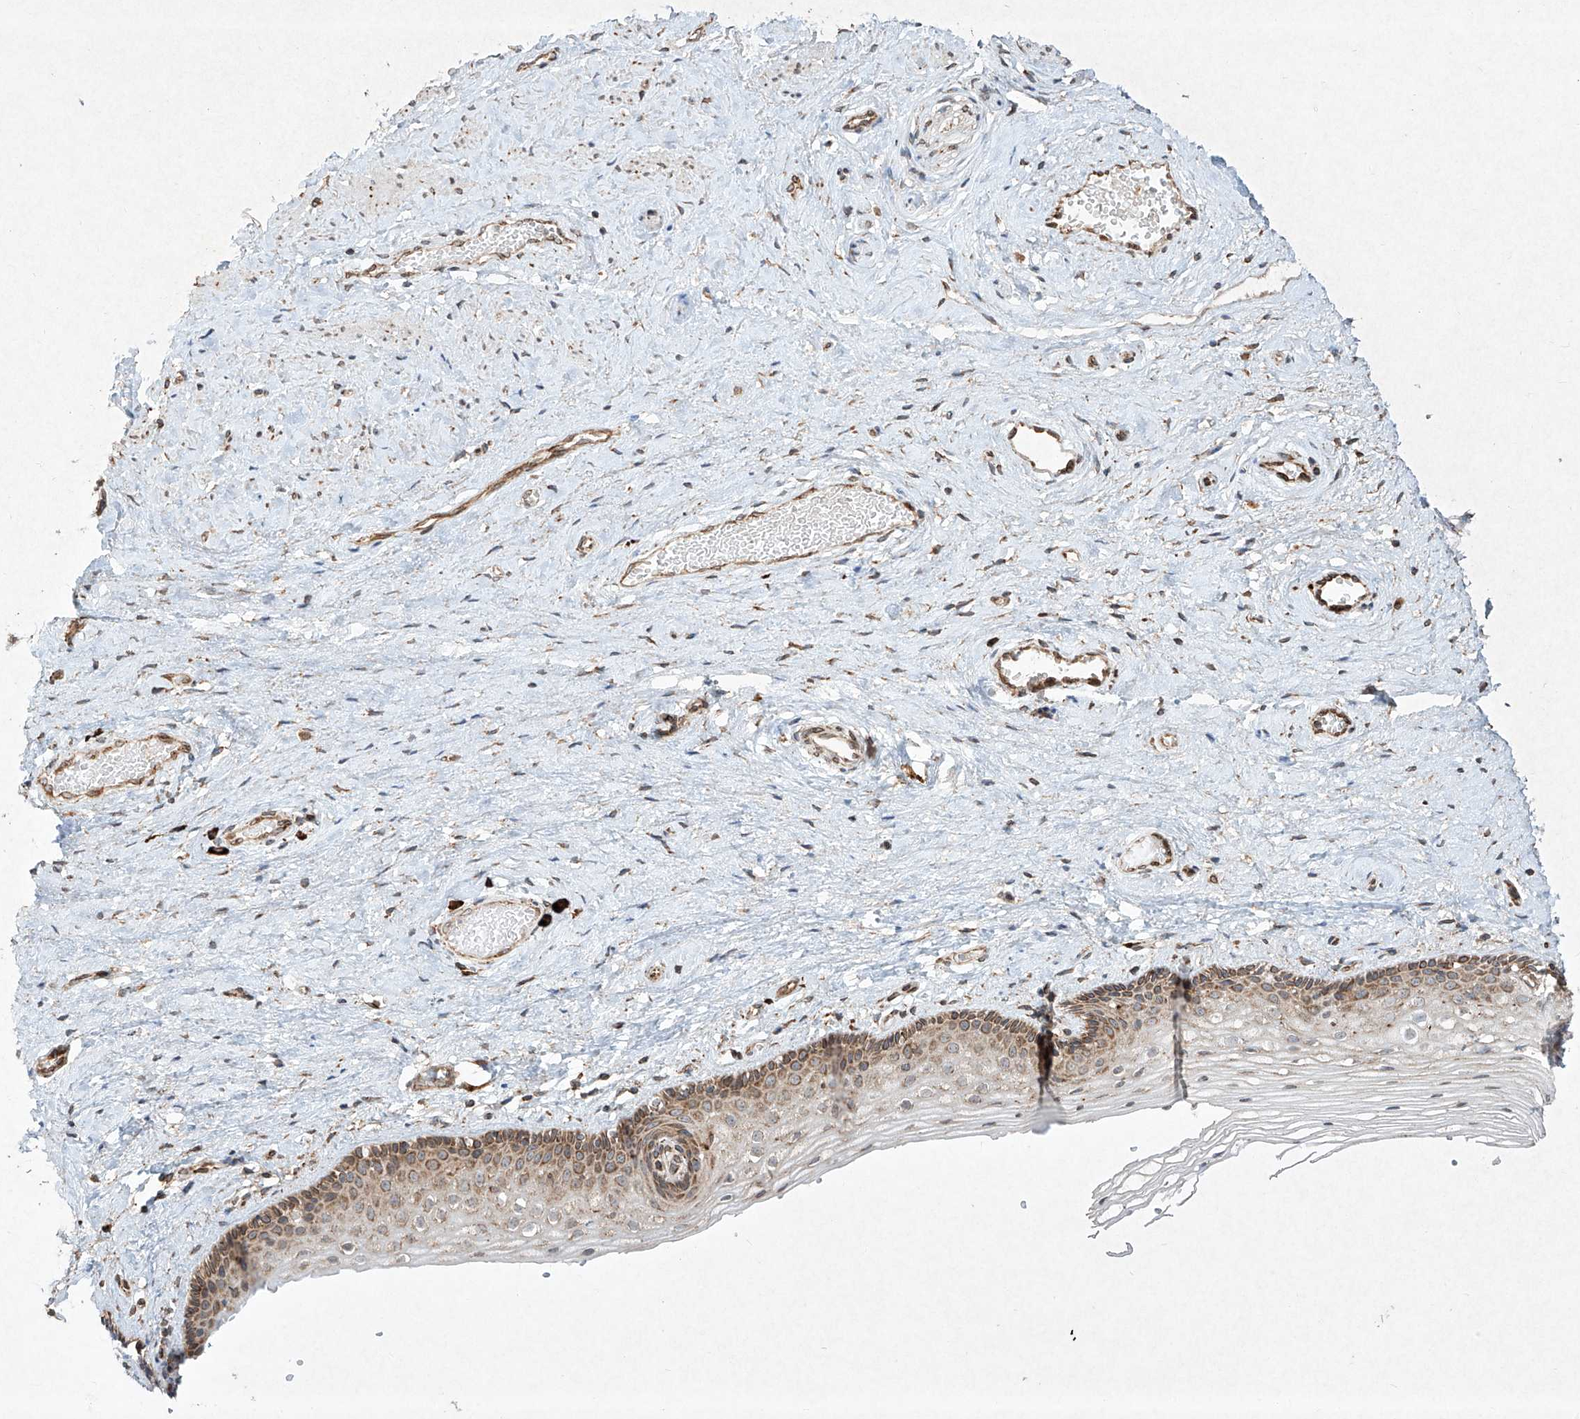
{"staining": {"intensity": "moderate", "quantity": "25%-75%", "location": "cytoplasmic/membranous"}, "tissue": "vagina", "cell_type": "Squamous epithelial cells", "image_type": "normal", "snomed": [{"axis": "morphology", "description": "Normal tissue, NOS"}, {"axis": "topography", "description": "Vagina"}], "caption": "Immunohistochemistry (IHC) (DAB) staining of normal human vagina reveals moderate cytoplasmic/membranous protein staining in approximately 25%-75% of squamous epithelial cells. The staining is performed using DAB (3,3'-diaminobenzidine) brown chromogen to label protein expression. The nuclei are counter-stained blue using hematoxylin.", "gene": "SEMA3B", "patient": {"sex": "female", "age": 46}}